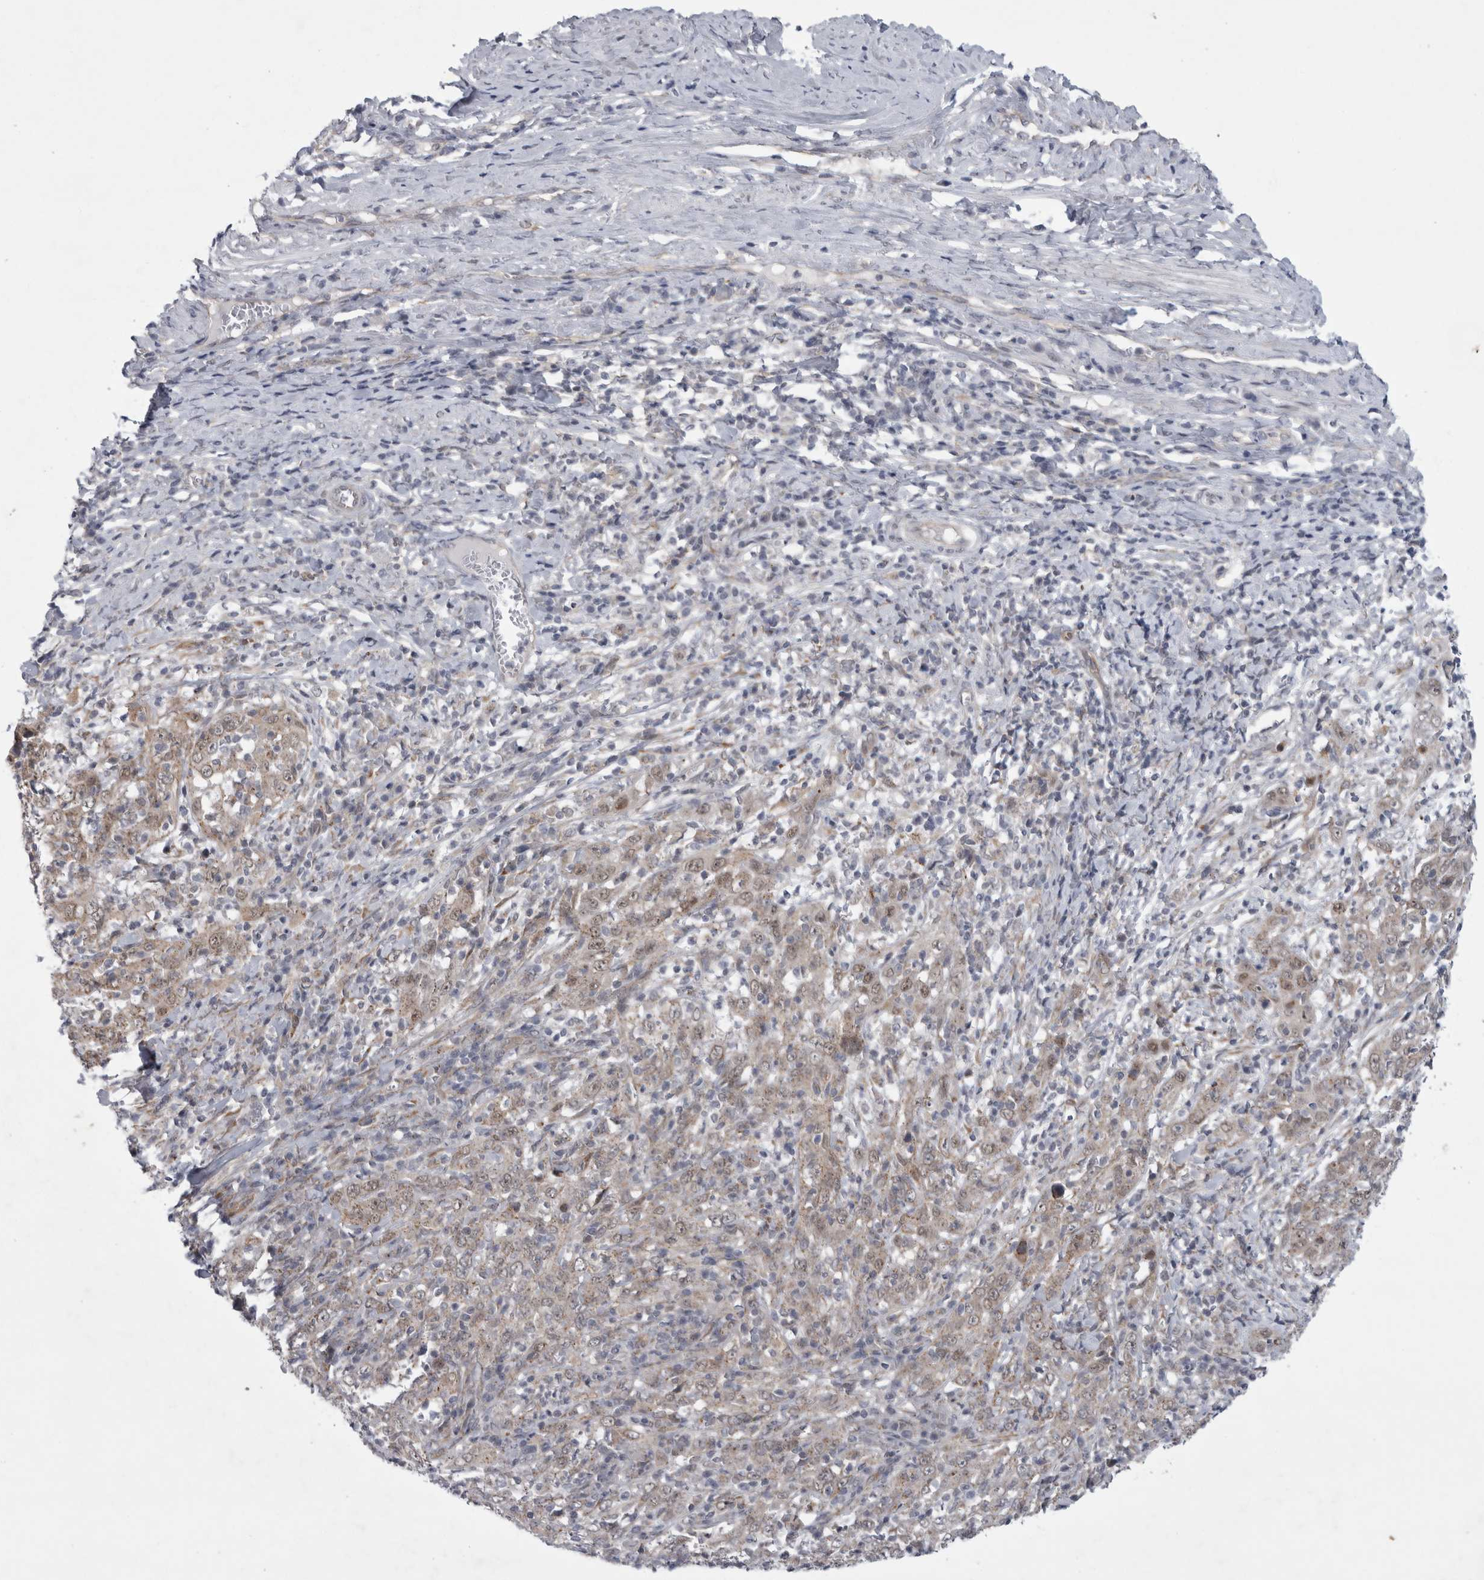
{"staining": {"intensity": "weak", "quantity": "25%-75%", "location": "cytoplasmic/membranous,nuclear"}, "tissue": "cervical cancer", "cell_type": "Tumor cells", "image_type": "cancer", "snomed": [{"axis": "morphology", "description": "Squamous cell carcinoma, NOS"}, {"axis": "topography", "description": "Cervix"}], "caption": "Protein staining shows weak cytoplasmic/membranous and nuclear positivity in approximately 25%-75% of tumor cells in cervical cancer (squamous cell carcinoma). The staining was performed using DAB to visualize the protein expression in brown, while the nuclei were stained in blue with hematoxylin (Magnification: 20x).", "gene": "PARP11", "patient": {"sex": "female", "age": 46}}